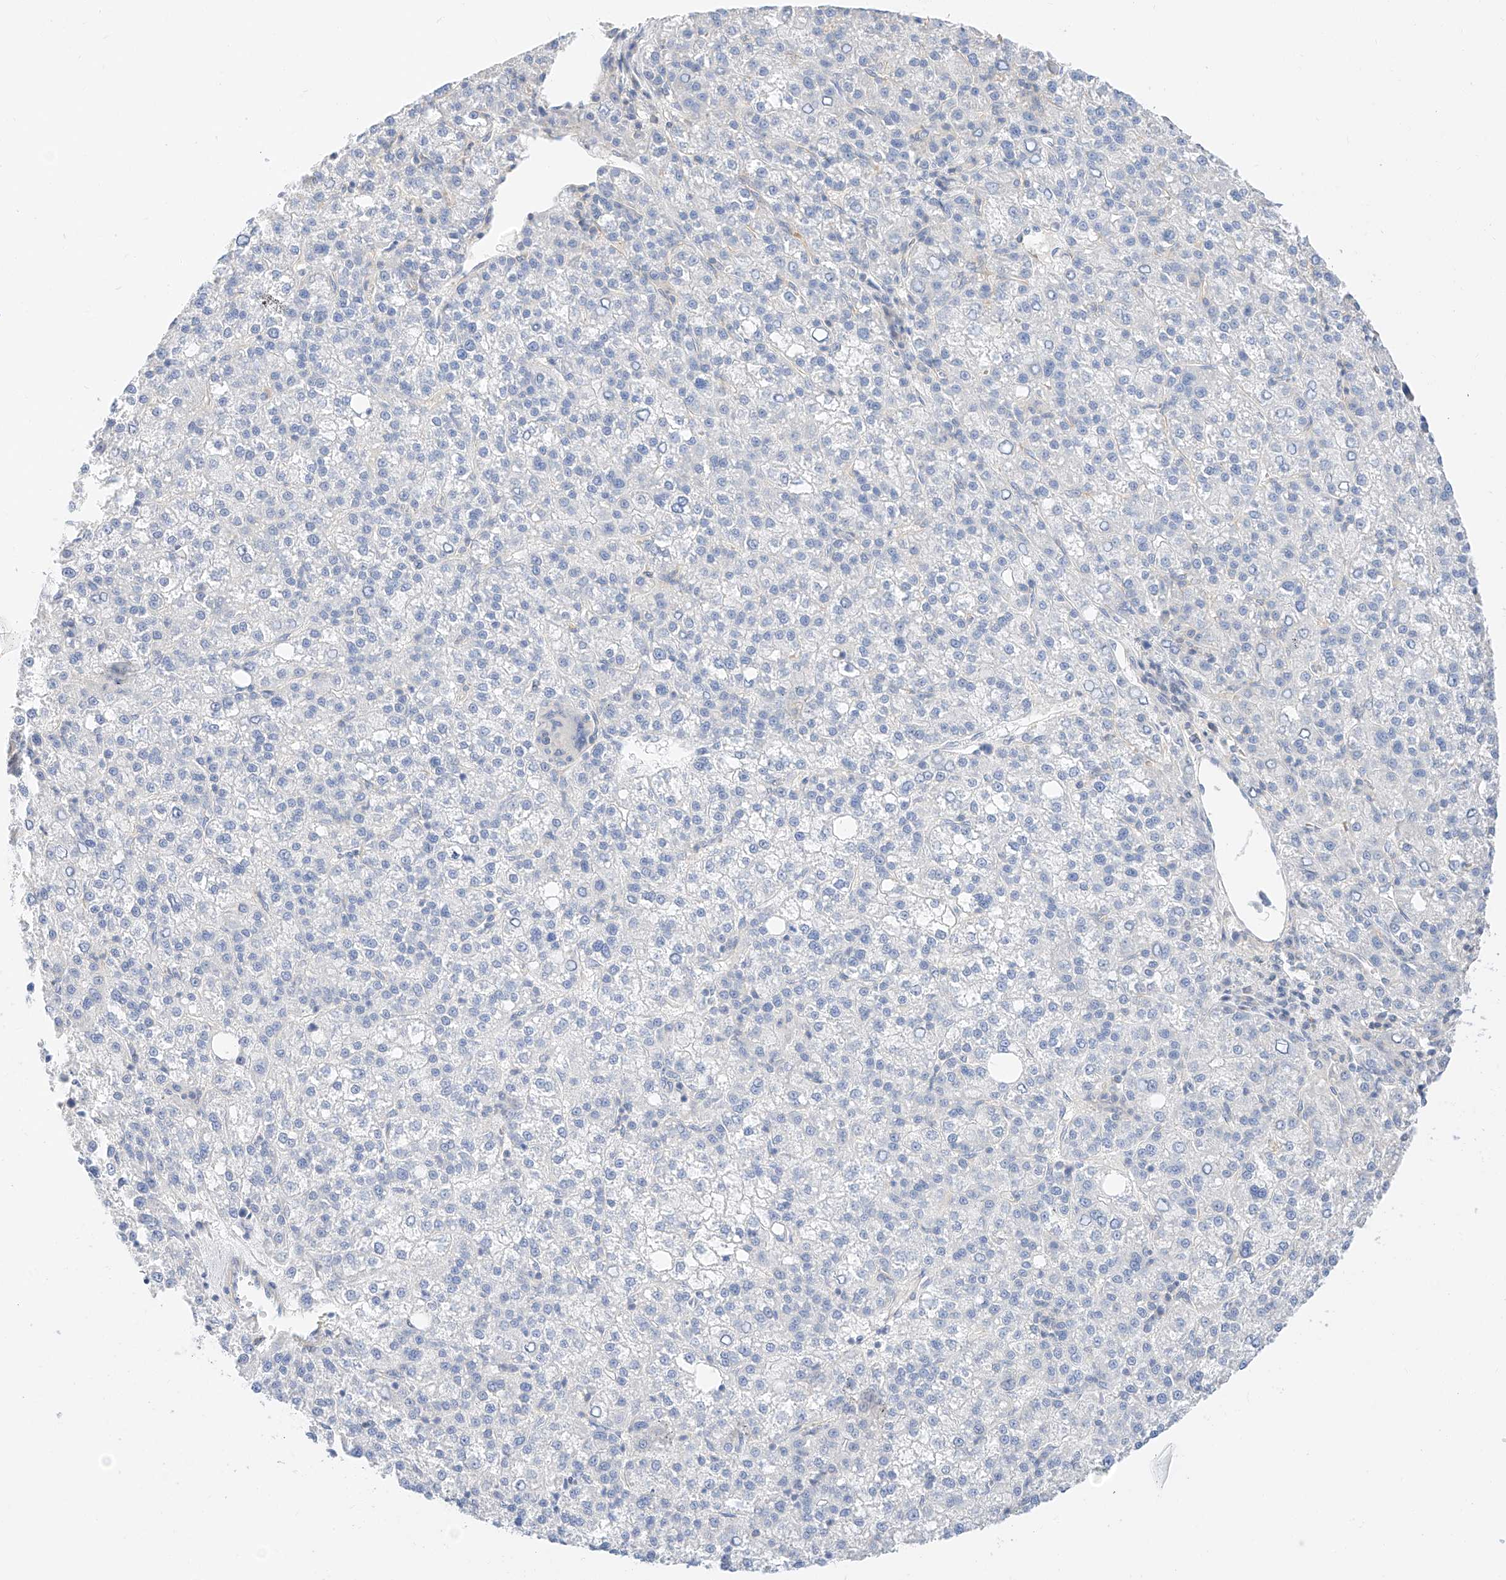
{"staining": {"intensity": "negative", "quantity": "none", "location": "none"}, "tissue": "liver cancer", "cell_type": "Tumor cells", "image_type": "cancer", "snomed": [{"axis": "morphology", "description": "Carcinoma, Hepatocellular, NOS"}, {"axis": "topography", "description": "Liver"}], "caption": "Immunohistochemistry photomicrograph of neoplastic tissue: liver cancer (hepatocellular carcinoma) stained with DAB (3,3'-diaminobenzidine) reveals no significant protein positivity in tumor cells.", "gene": "CDCP2", "patient": {"sex": "female", "age": 58}}